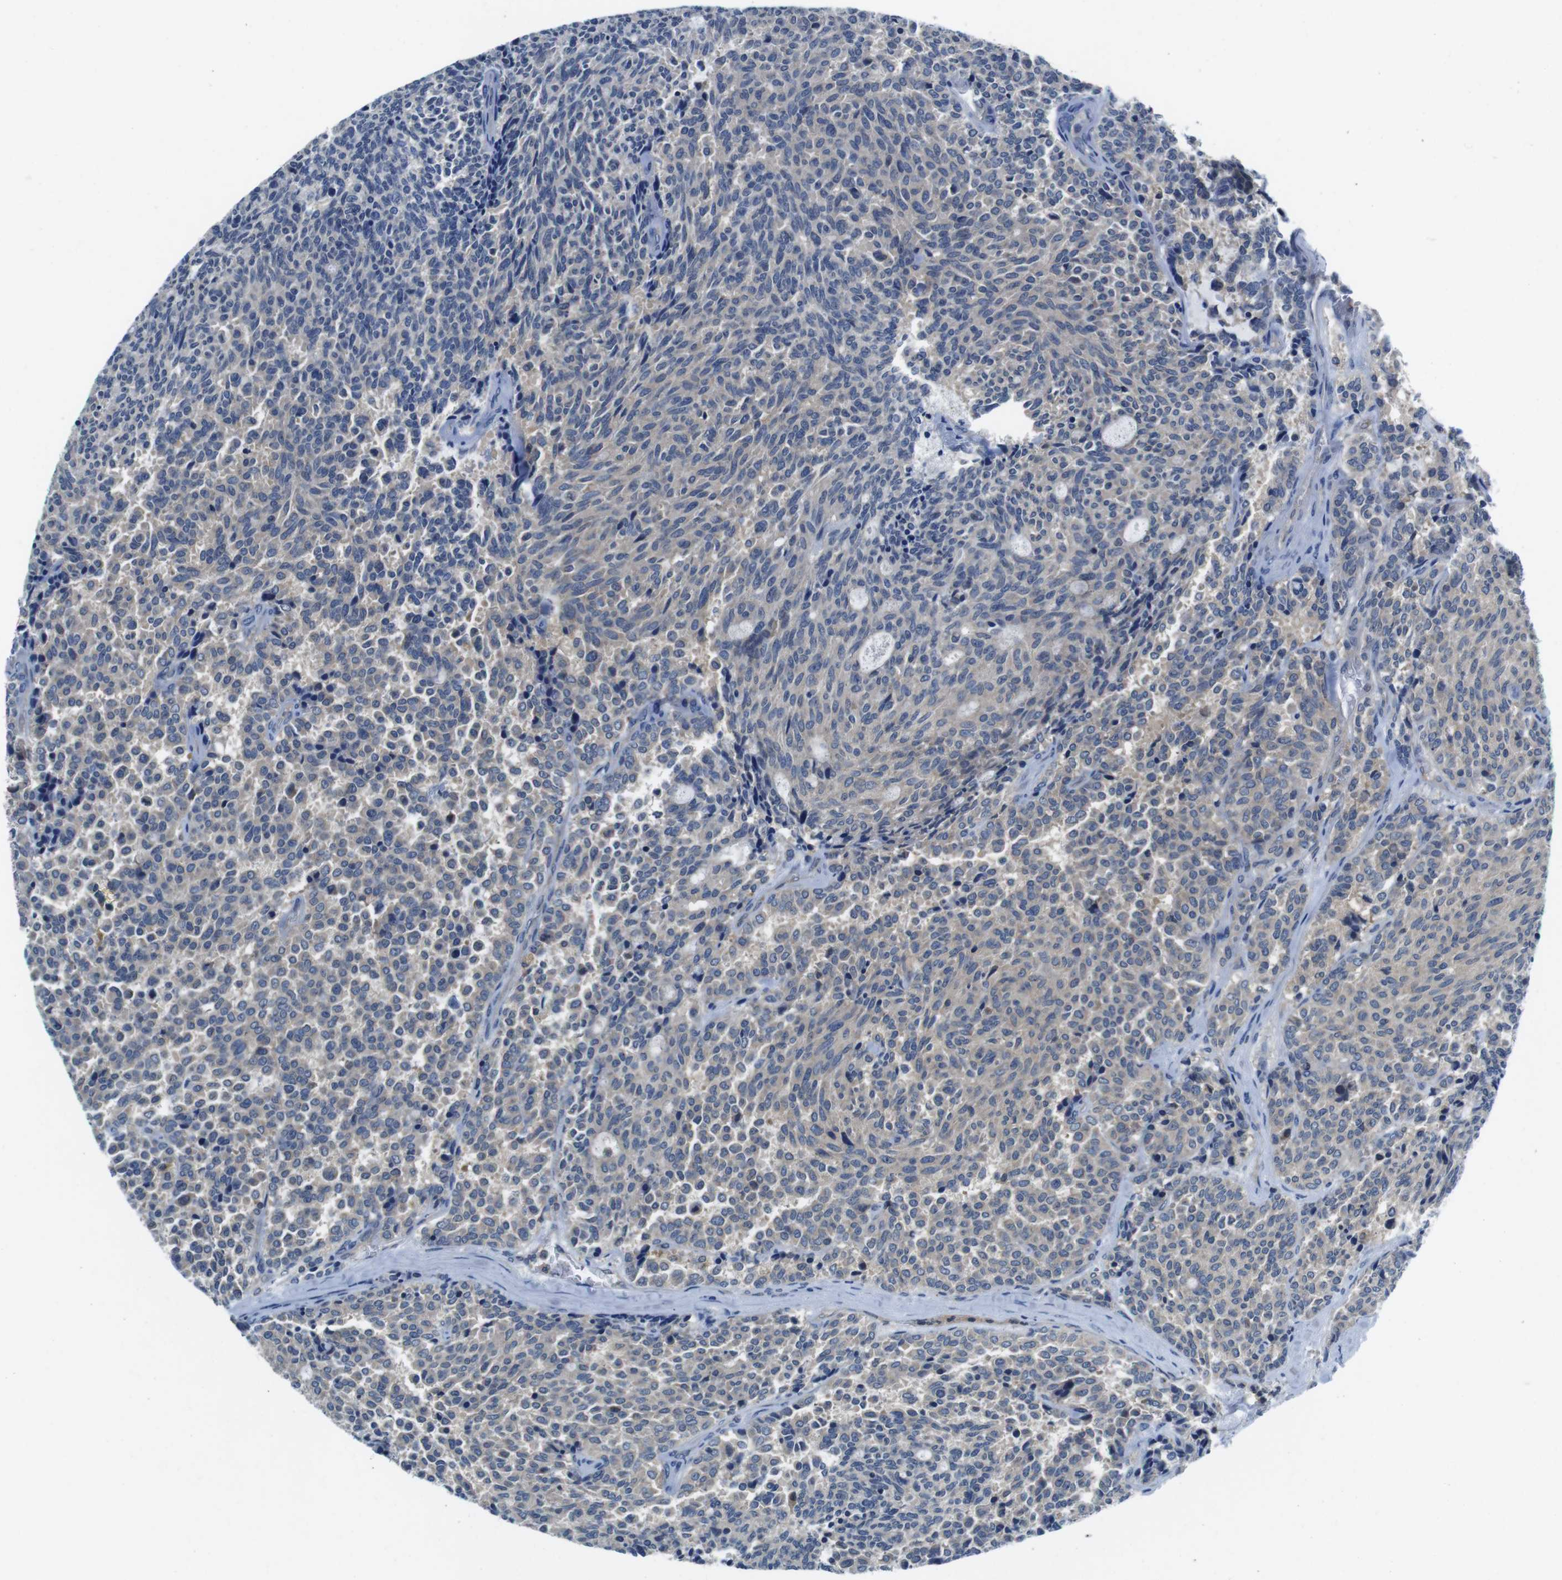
{"staining": {"intensity": "negative", "quantity": "none", "location": "none"}, "tissue": "carcinoid", "cell_type": "Tumor cells", "image_type": "cancer", "snomed": [{"axis": "morphology", "description": "Carcinoid, malignant, NOS"}, {"axis": "topography", "description": "Pancreas"}], "caption": "Malignant carcinoid stained for a protein using immunohistochemistry (IHC) exhibits no expression tumor cells.", "gene": "PIK3CD", "patient": {"sex": "female", "age": 54}}